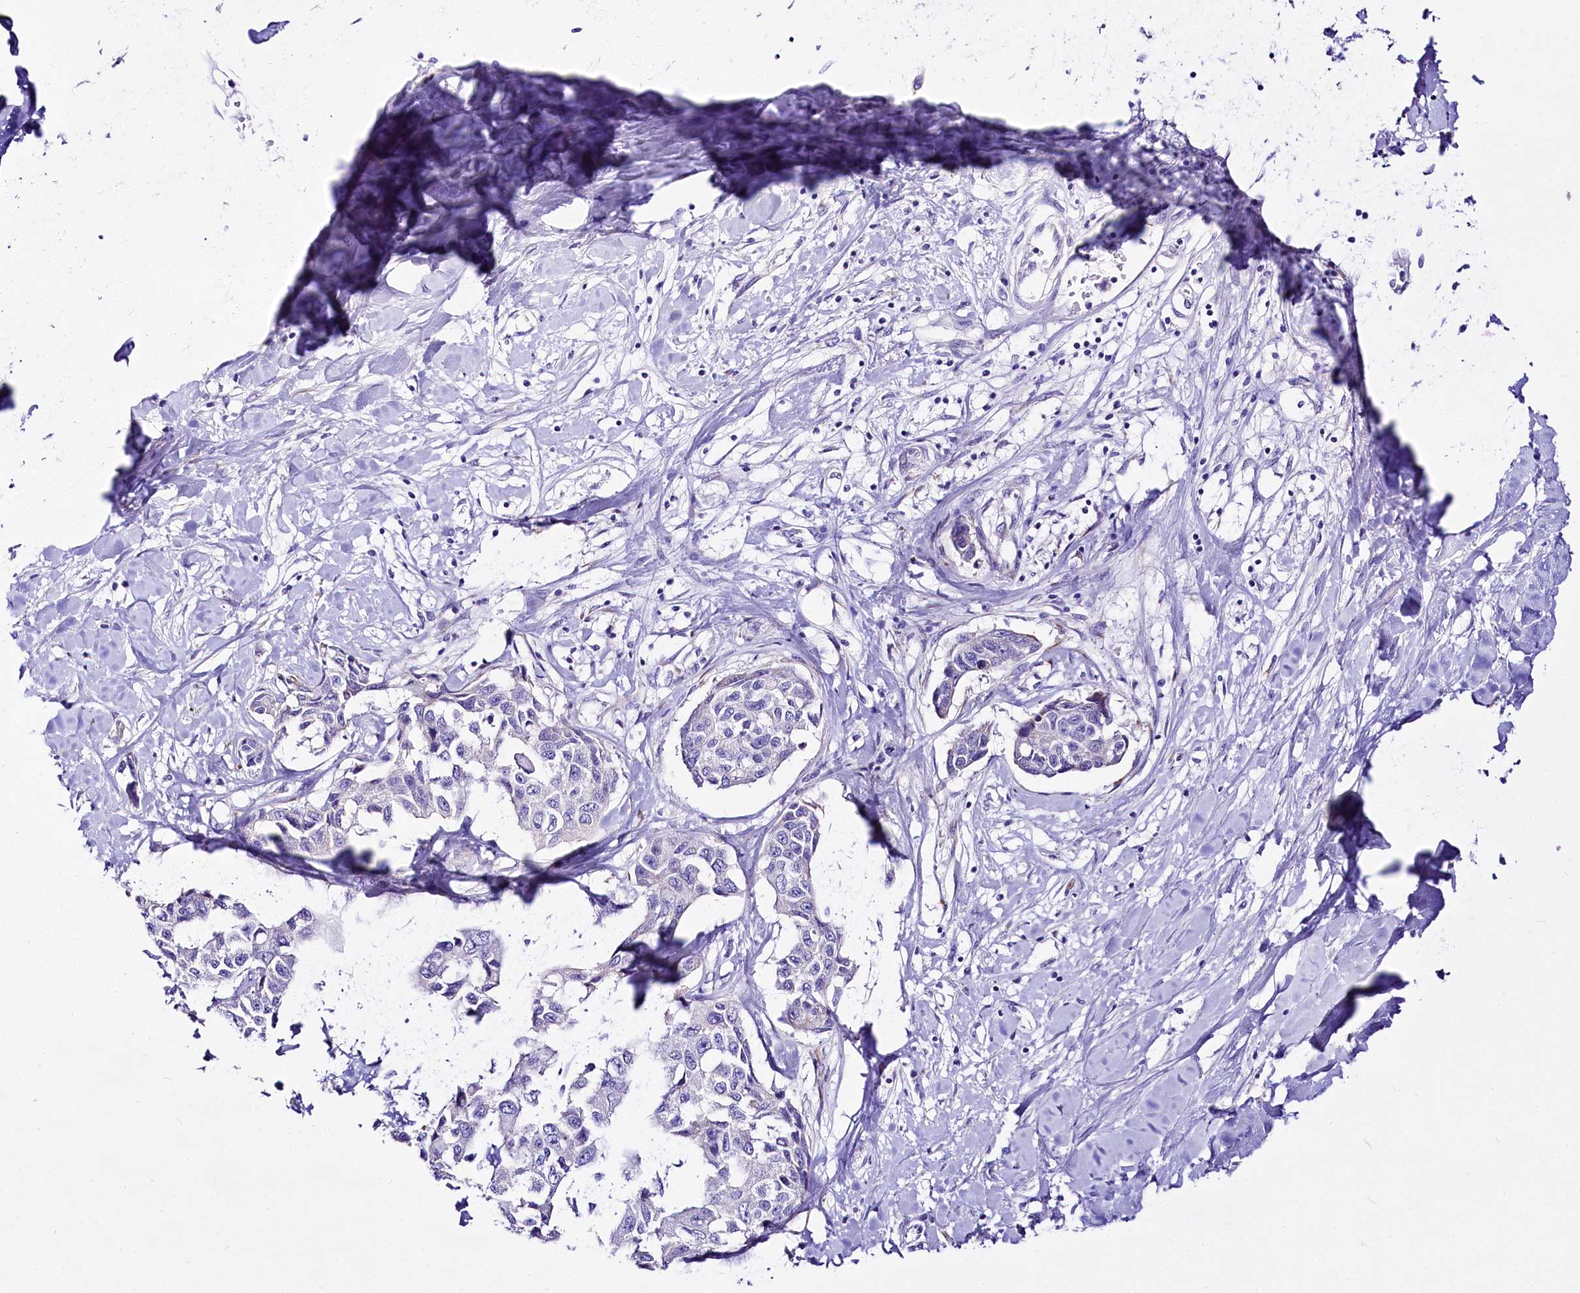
{"staining": {"intensity": "negative", "quantity": "none", "location": "none"}, "tissue": "liver cancer", "cell_type": "Tumor cells", "image_type": "cancer", "snomed": [{"axis": "morphology", "description": "Cholangiocarcinoma"}, {"axis": "topography", "description": "Liver"}], "caption": "Liver cancer (cholangiocarcinoma) stained for a protein using immunohistochemistry (IHC) displays no positivity tumor cells.", "gene": "A2ML1", "patient": {"sex": "male", "age": 59}}